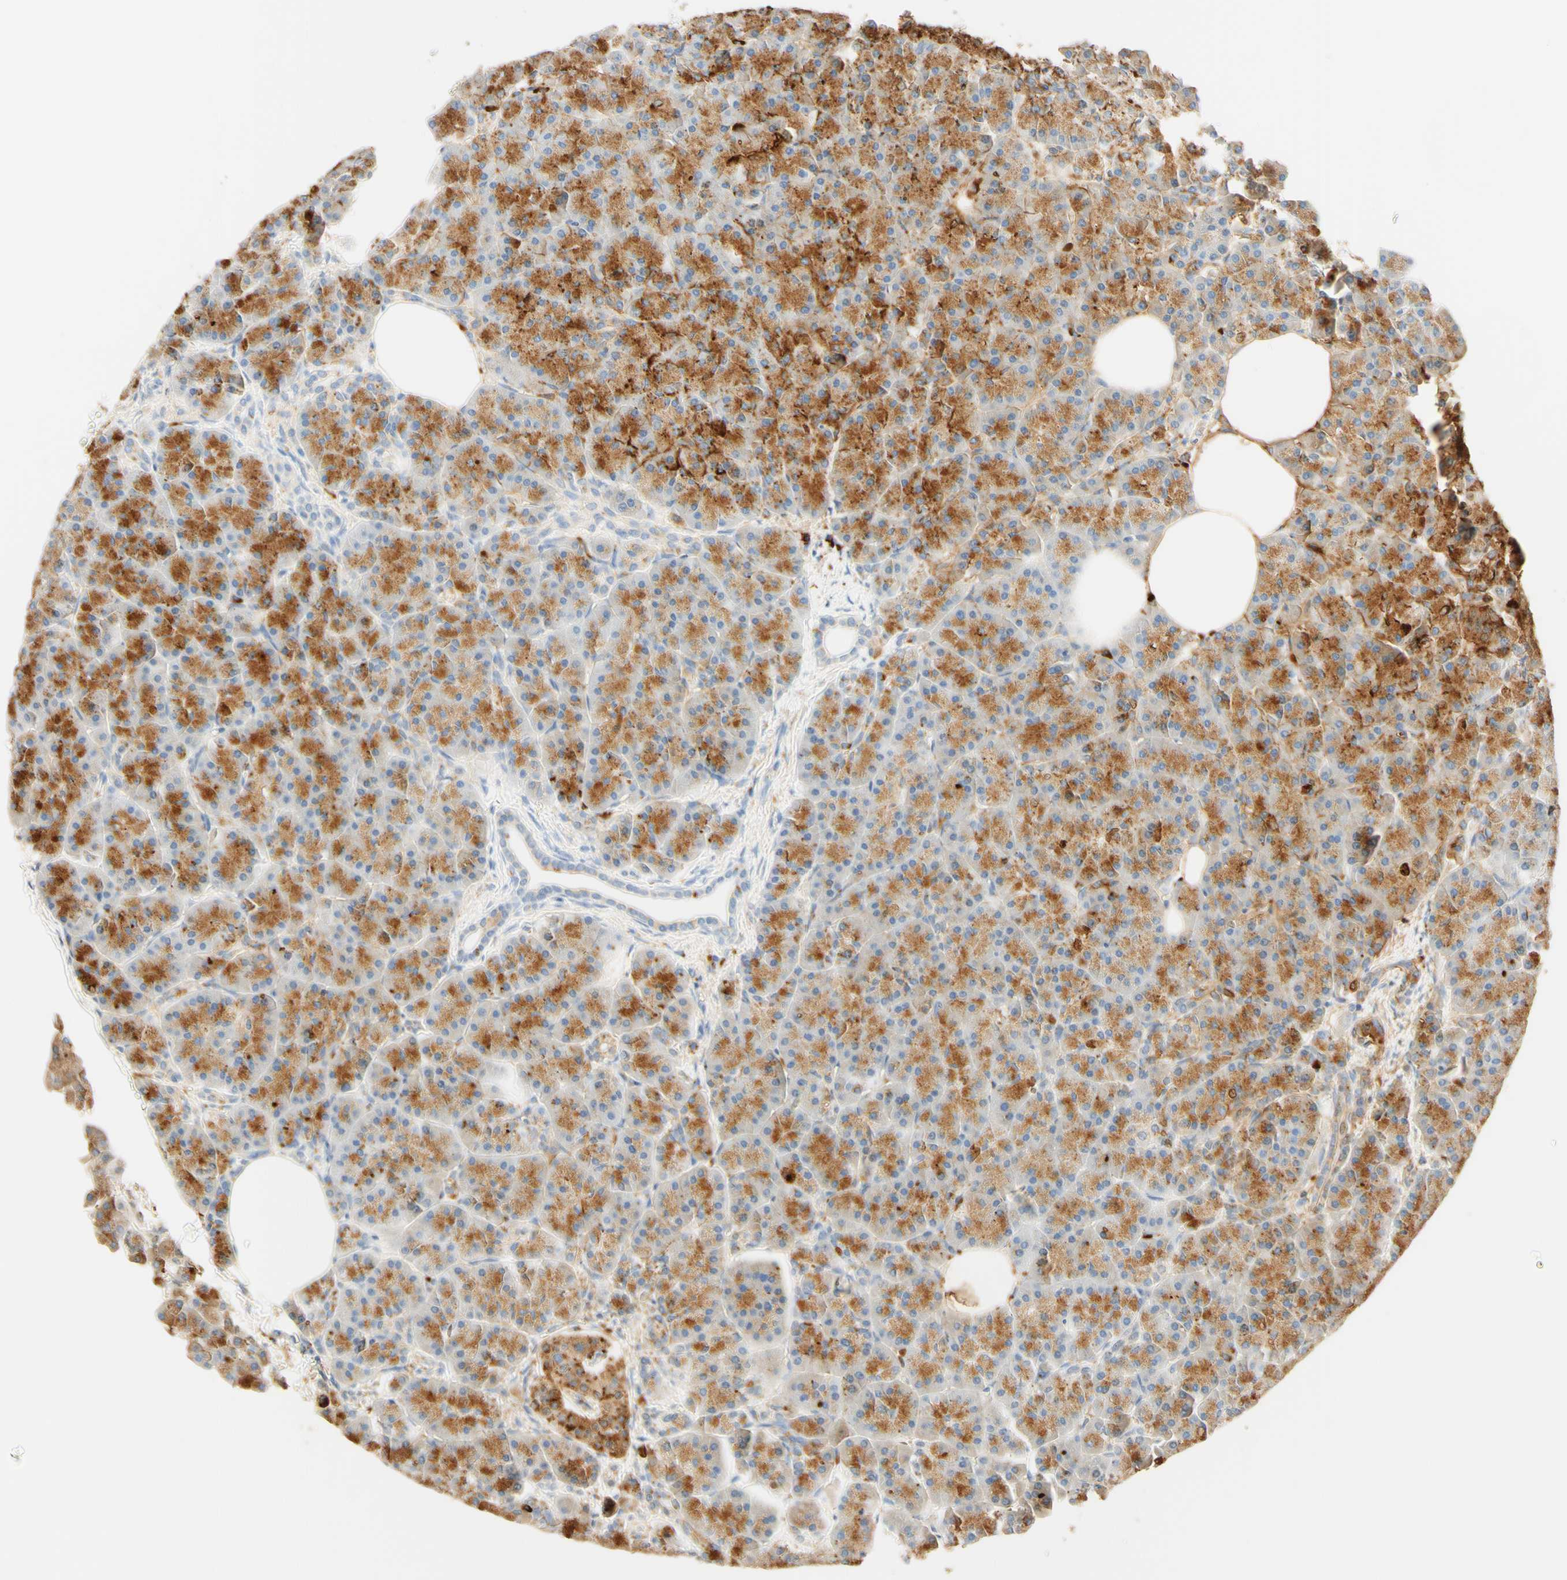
{"staining": {"intensity": "moderate", "quantity": "25%-75%", "location": "cytoplasmic/membranous"}, "tissue": "pancreas", "cell_type": "Exocrine glandular cells", "image_type": "normal", "snomed": [{"axis": "morphology", "description": "Normal tissue, NOS"}, {"axis": "topography", "description": "Pancreas"}], "caption": "This histopathology image exhibits unremarkable pancreas stained with immunohistochemistry (IHC) to label a protein in brown. The cytoplasmic/membranous of exocrine glandular cells show moderate positivity for the protein. Nuclei are counter-stained blue.", "gene": "CD63", "patient": {"sex": "female", "age": 70}}